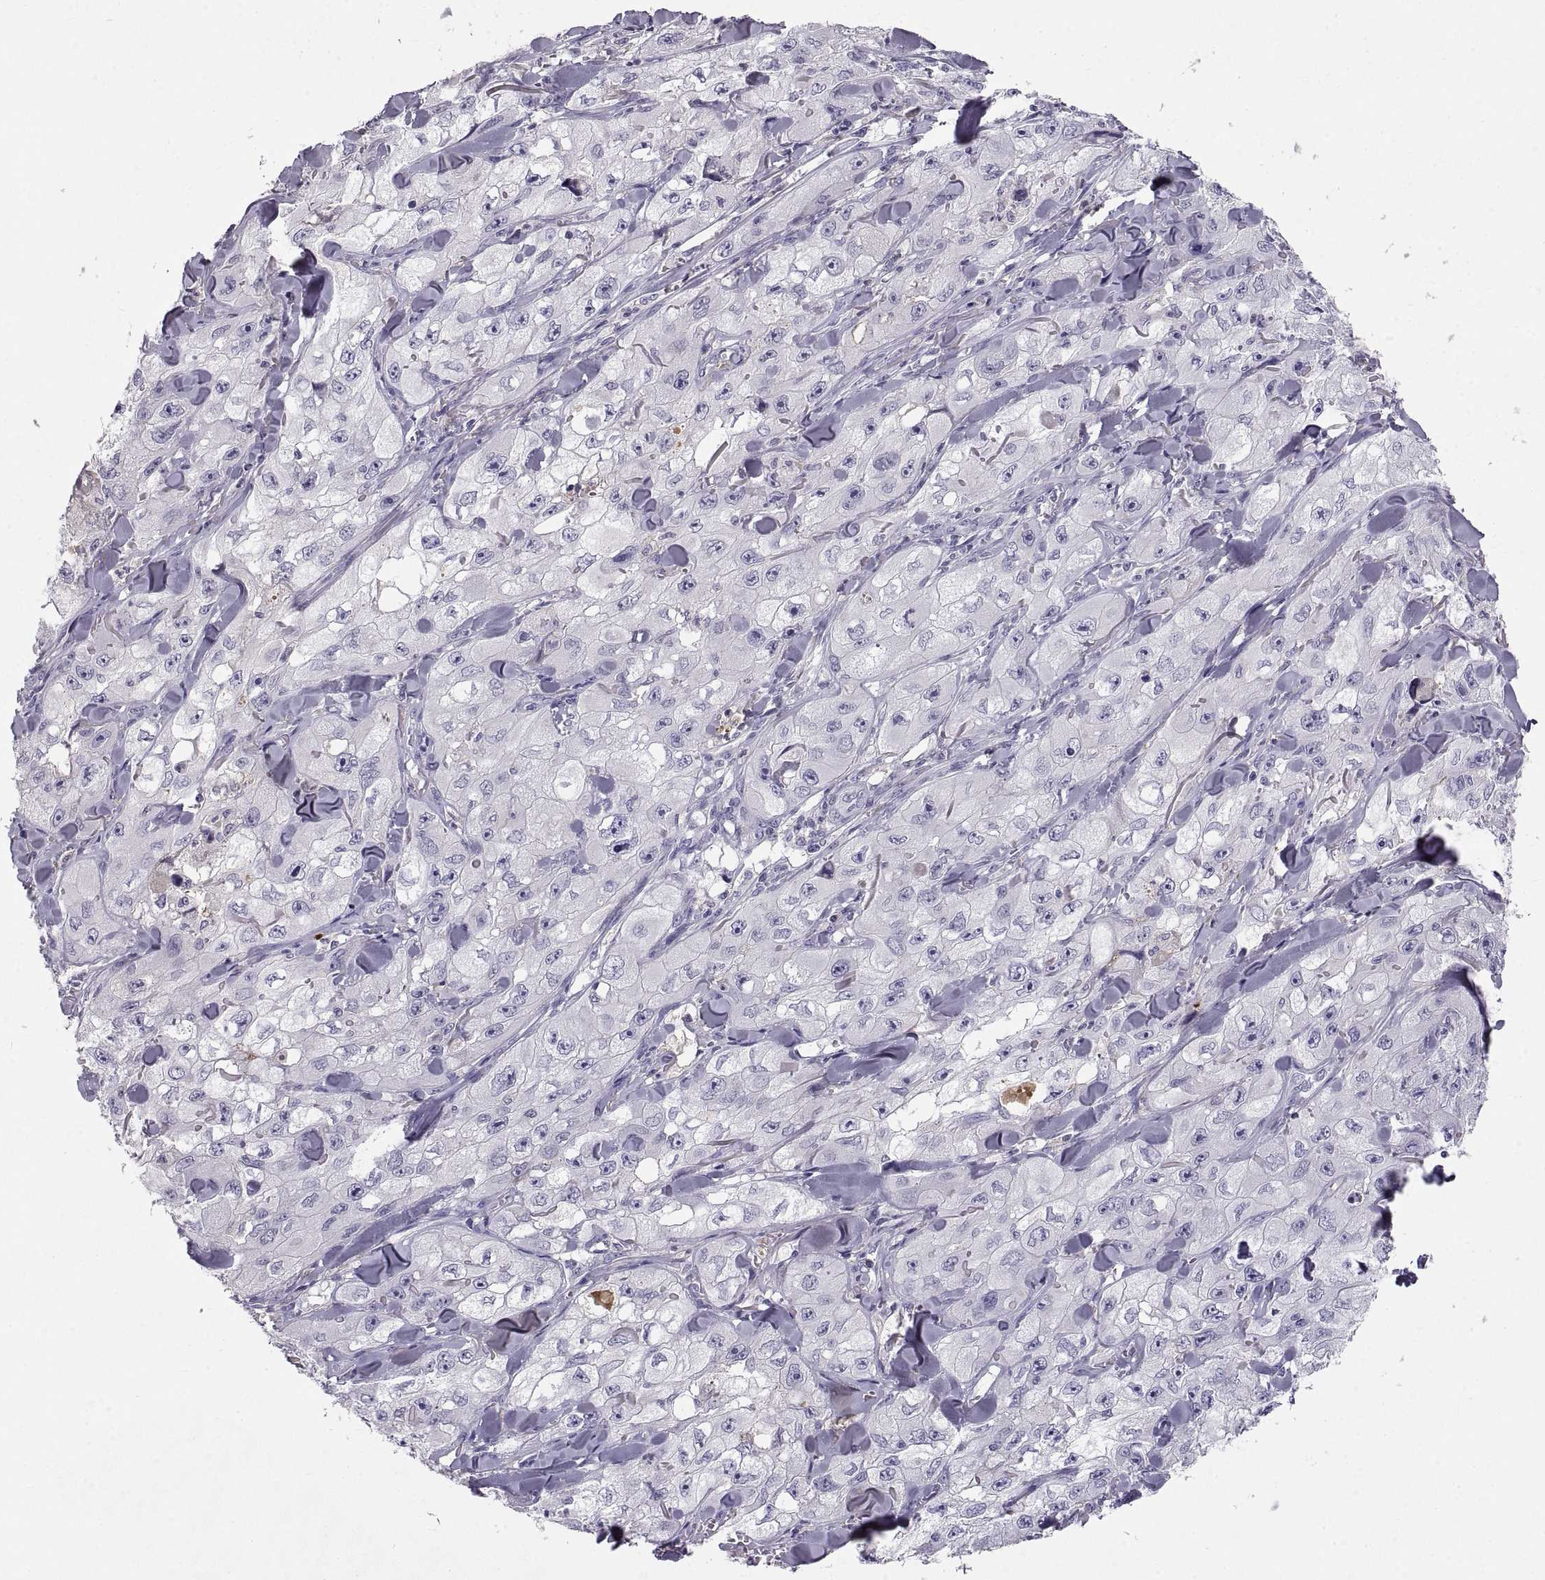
{"staining": {"intensity": "negative", "quantity": "none", "location": "none"}, "tissue": "skin cancer", "cell_type": "Tumor cells", "image_type": "cancer", "snomed": [{"axis": "morphology", "description": "Squamous cell carcinoma, NOS"}, {"axis": "topography", "description": "Skin"}, {"axis": "topography", "description": "Subcutis"}], "caption": "This histopathology image is of skin cancer stained with IHC to label a protein in brown with the nuclei are counter-stained blue. There is no staining in tumor cells. Brightfield microscopy of IHC stained with DAB (brown) and hematoxylin (blue), captured at high magnification.", "gene": "ADAM32", "patient": {"sex": "male", "age": 73}}